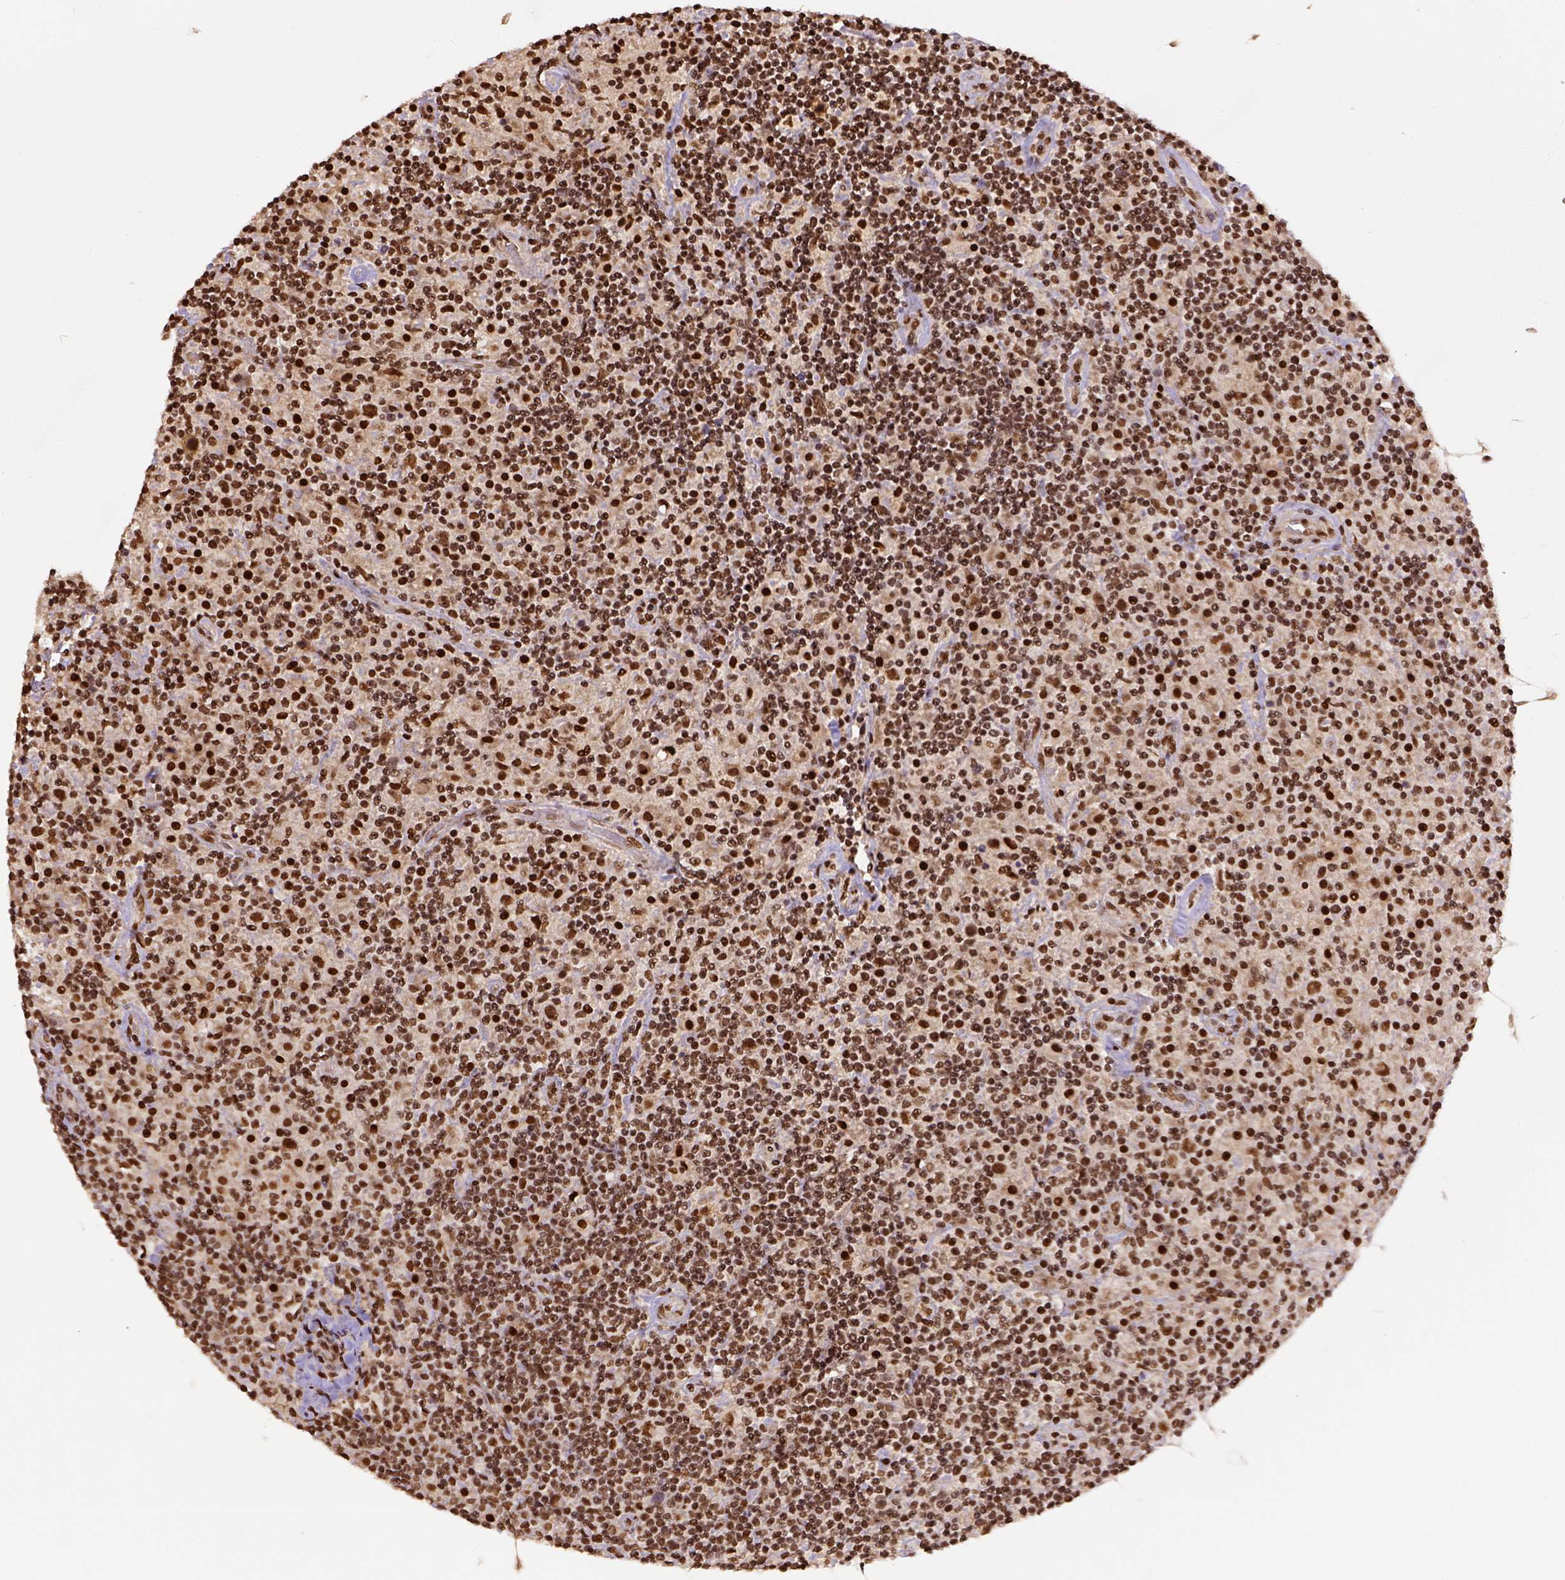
{"staining": {"intensity": "strong", "quantity": ">75%", "location": "nuclear"}, "tissue": "lymphoma", "cell_type": "Tumor cells", "image_type": "cancer", "snomed": [{"axis": "morphology", "description": "Hodgkin's disease, NOS"}, {"axis": "topography", "description": "Lymph node"}], "caption": "Lymphoma stained with DAB immunohistochemistry demonstrates high levels of strong nuclear expression in approximately >75% of tumor cells.", "gene": "NACC1", "patient": {"sex": "male", "age": 70}}